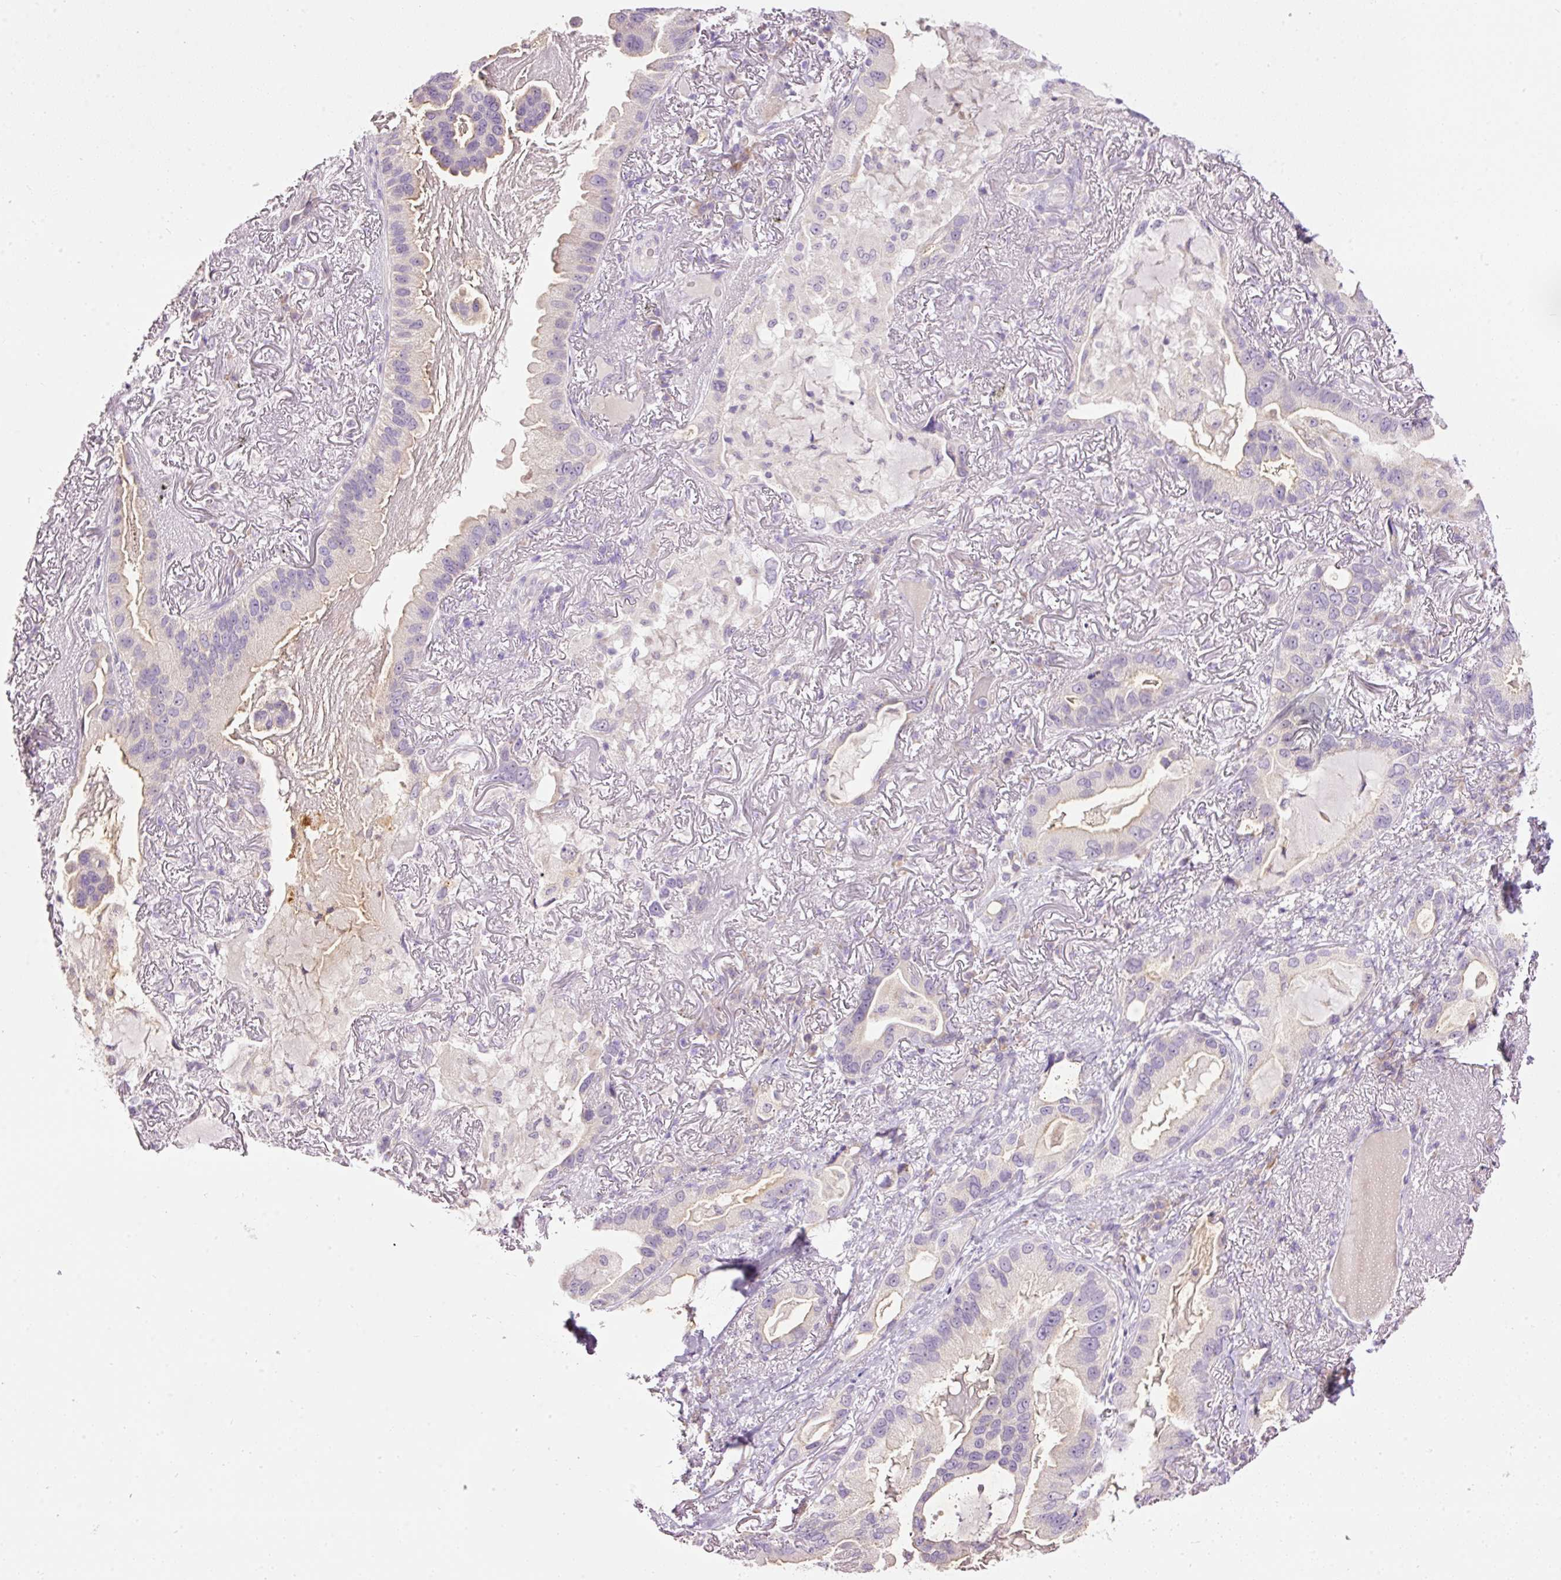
{"staining": {"intensity": "negative", "quantity": "none", "location": "none"}, "tissue": "lung cancer", "cell_type": "Tumor cells", "image_type": "cancer", "snomed": [{"axis": "morphology", "description": "Adenocarcinoma, NOS"}, {"axis": "topography", "description": "Lung"}], "caption": "The photomicrograph shows no significant positivity in tumor cells of lung cancer.", "gene": "RSPO2", "patient": {"sex": "female", "age": 69}}